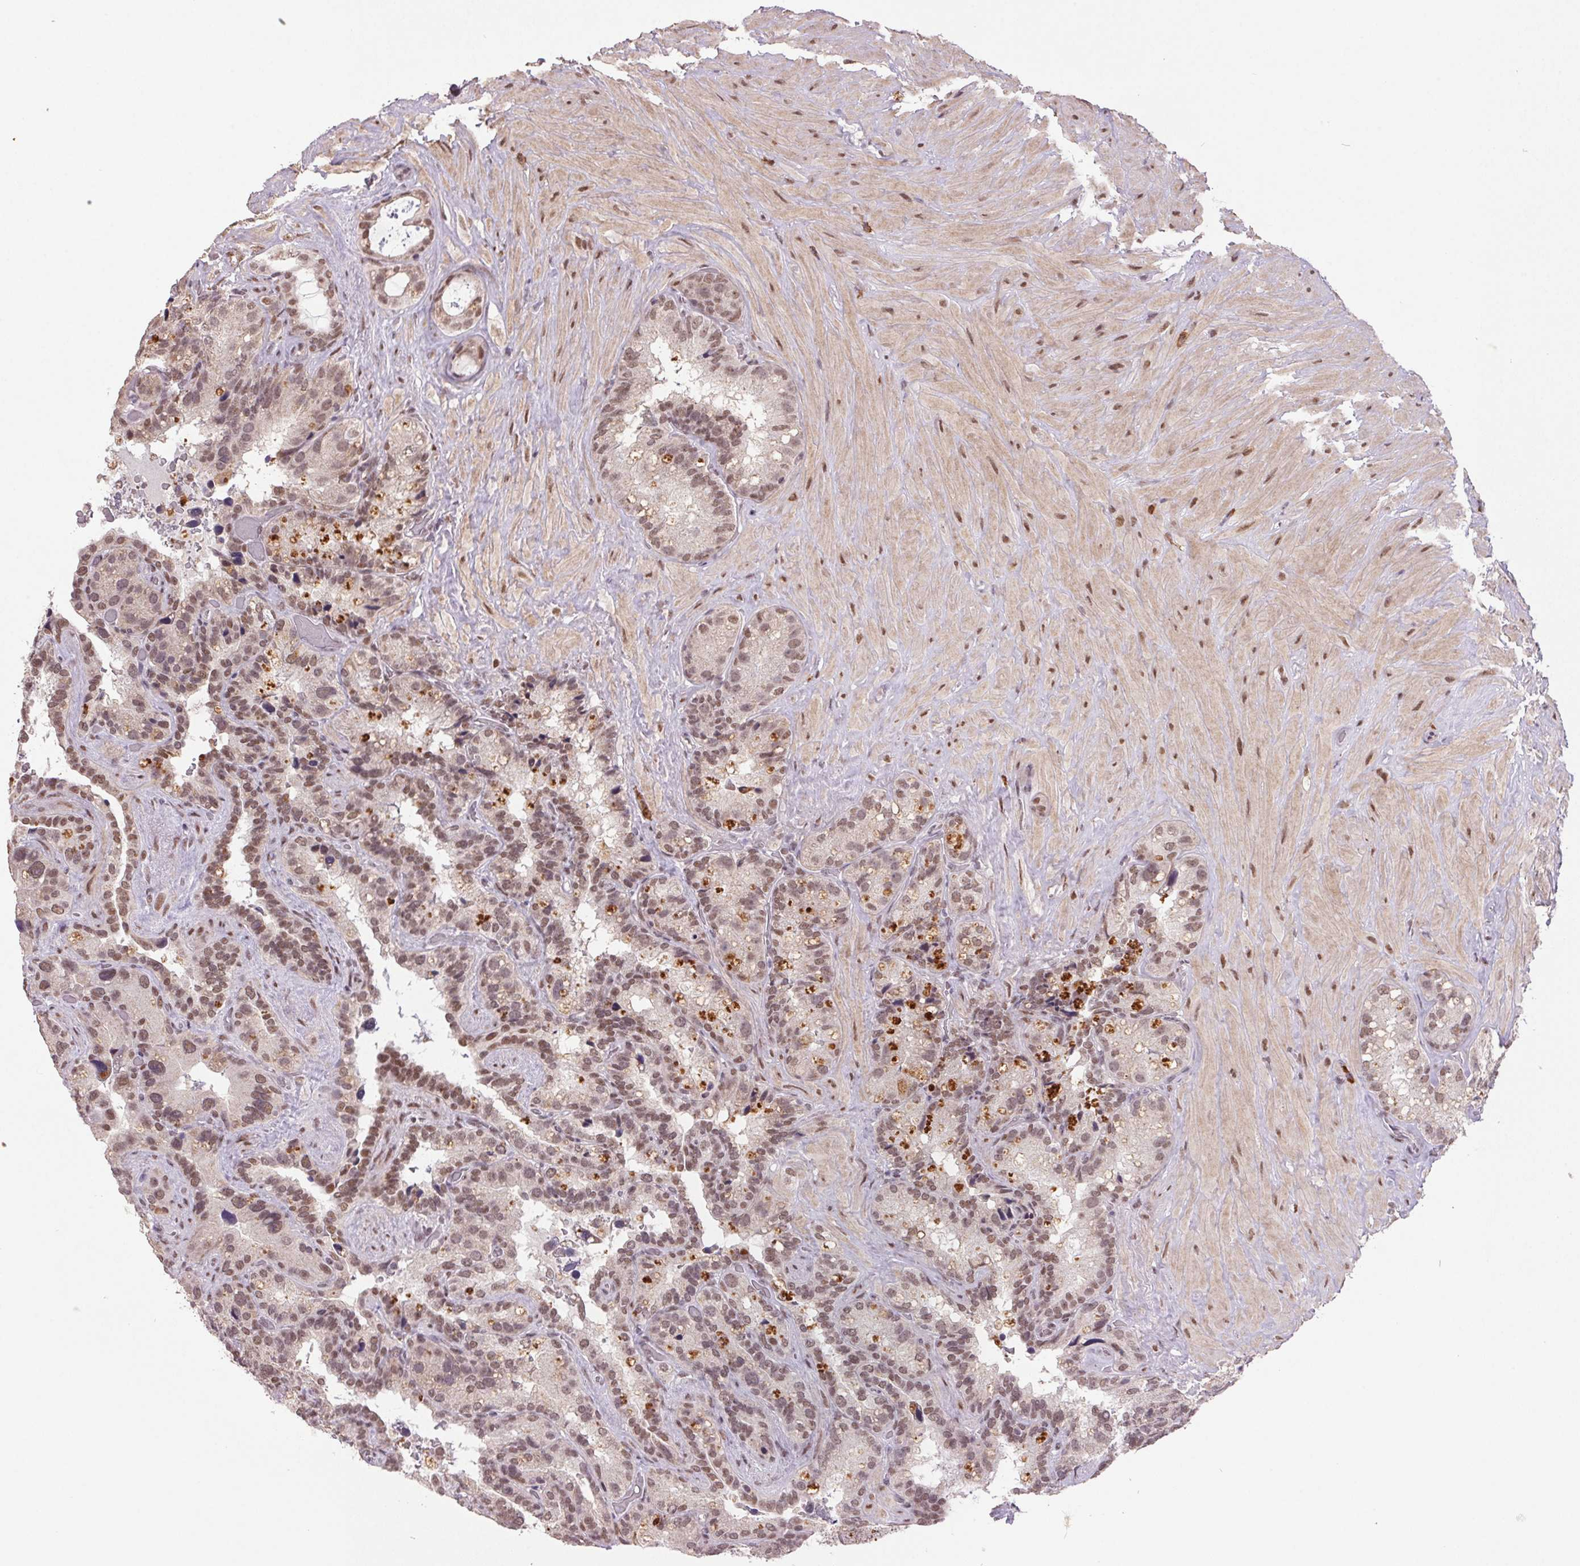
{"staining": {"intensity": "moderate", "quantity": "25%-75%", "location": "nuclear"}, "tissue": "seminal vesicle", "cell_type": "Glandular cells", "image_type": "normal", "snomed": [{"axis": "morphology", "description": "Normal tissue, NOS"}, {"axis": "topography", "description": "Seminal veicle"}], "caption": "Immunohistochemical staining of benign seminal vesicle demonstrates medium levels of moderate nuclear staining in approximately 25%-75% of glandular cells. (DAB IHC, brown staining for protein, blue staining for nuclei).", "gene": "ZBTB4", "patient": {"sex": "male", "age": 60}}